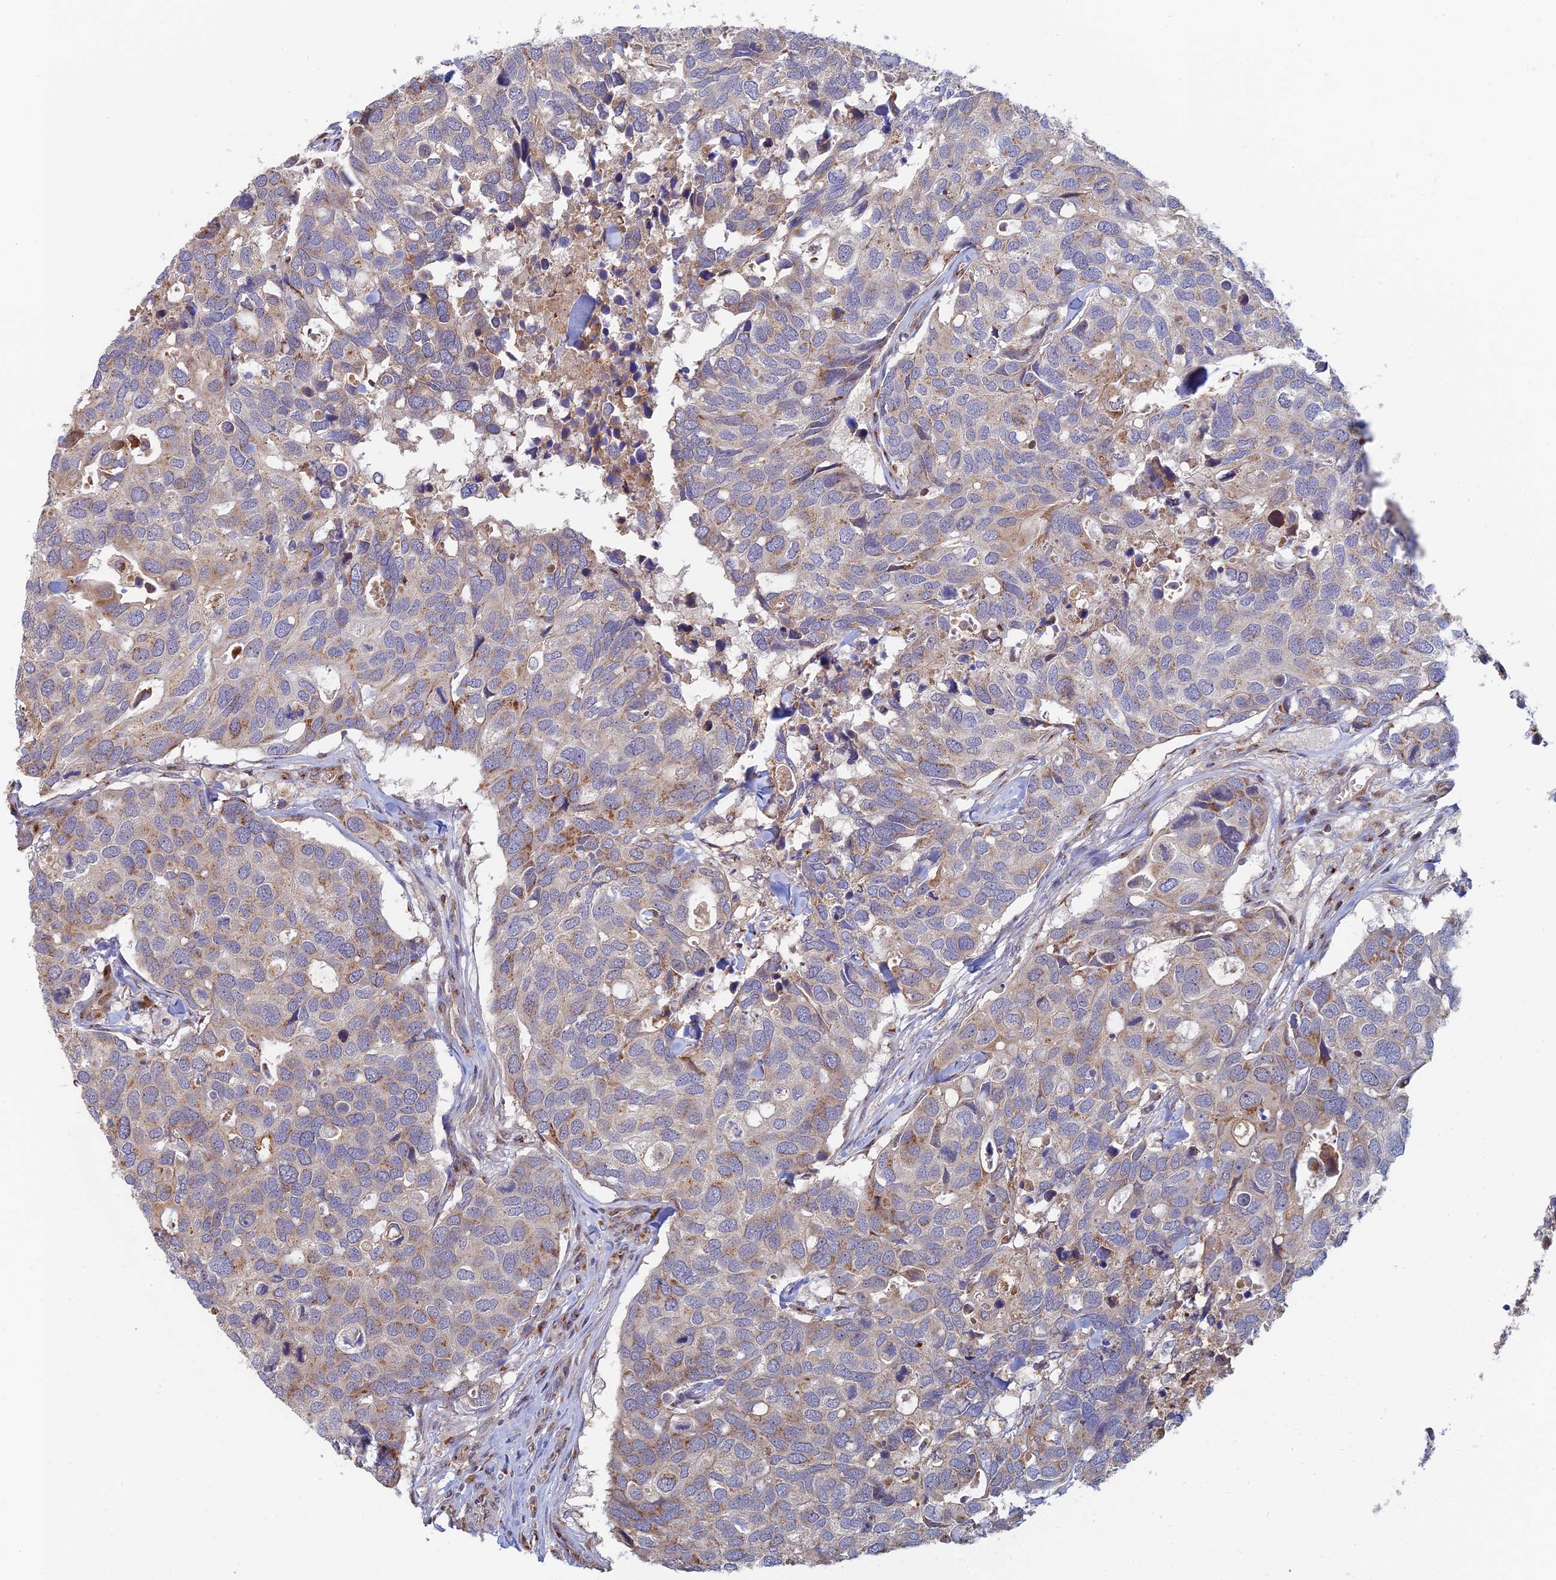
{"staining": {"intensity": "moderate", "quantity": "<25%", "location": "cytoplasmic/membranous"}, "tissue": "breast cancer", "cell_type": "Tumor cells", "image_type": "cancer", "snomed": [{"axis": "morphology", "description": "Duct carcinoma"}, {"axis": "topography", "description": "Breast"}], "caption": "Immunohistochemical staining of human breast cancer shows low levels of moderate cytoplasmic/membranous protein expression in about <25% of tumor cells.", "gene": "HS2ST1", "patient": {"sex": "female", "age": 83}}